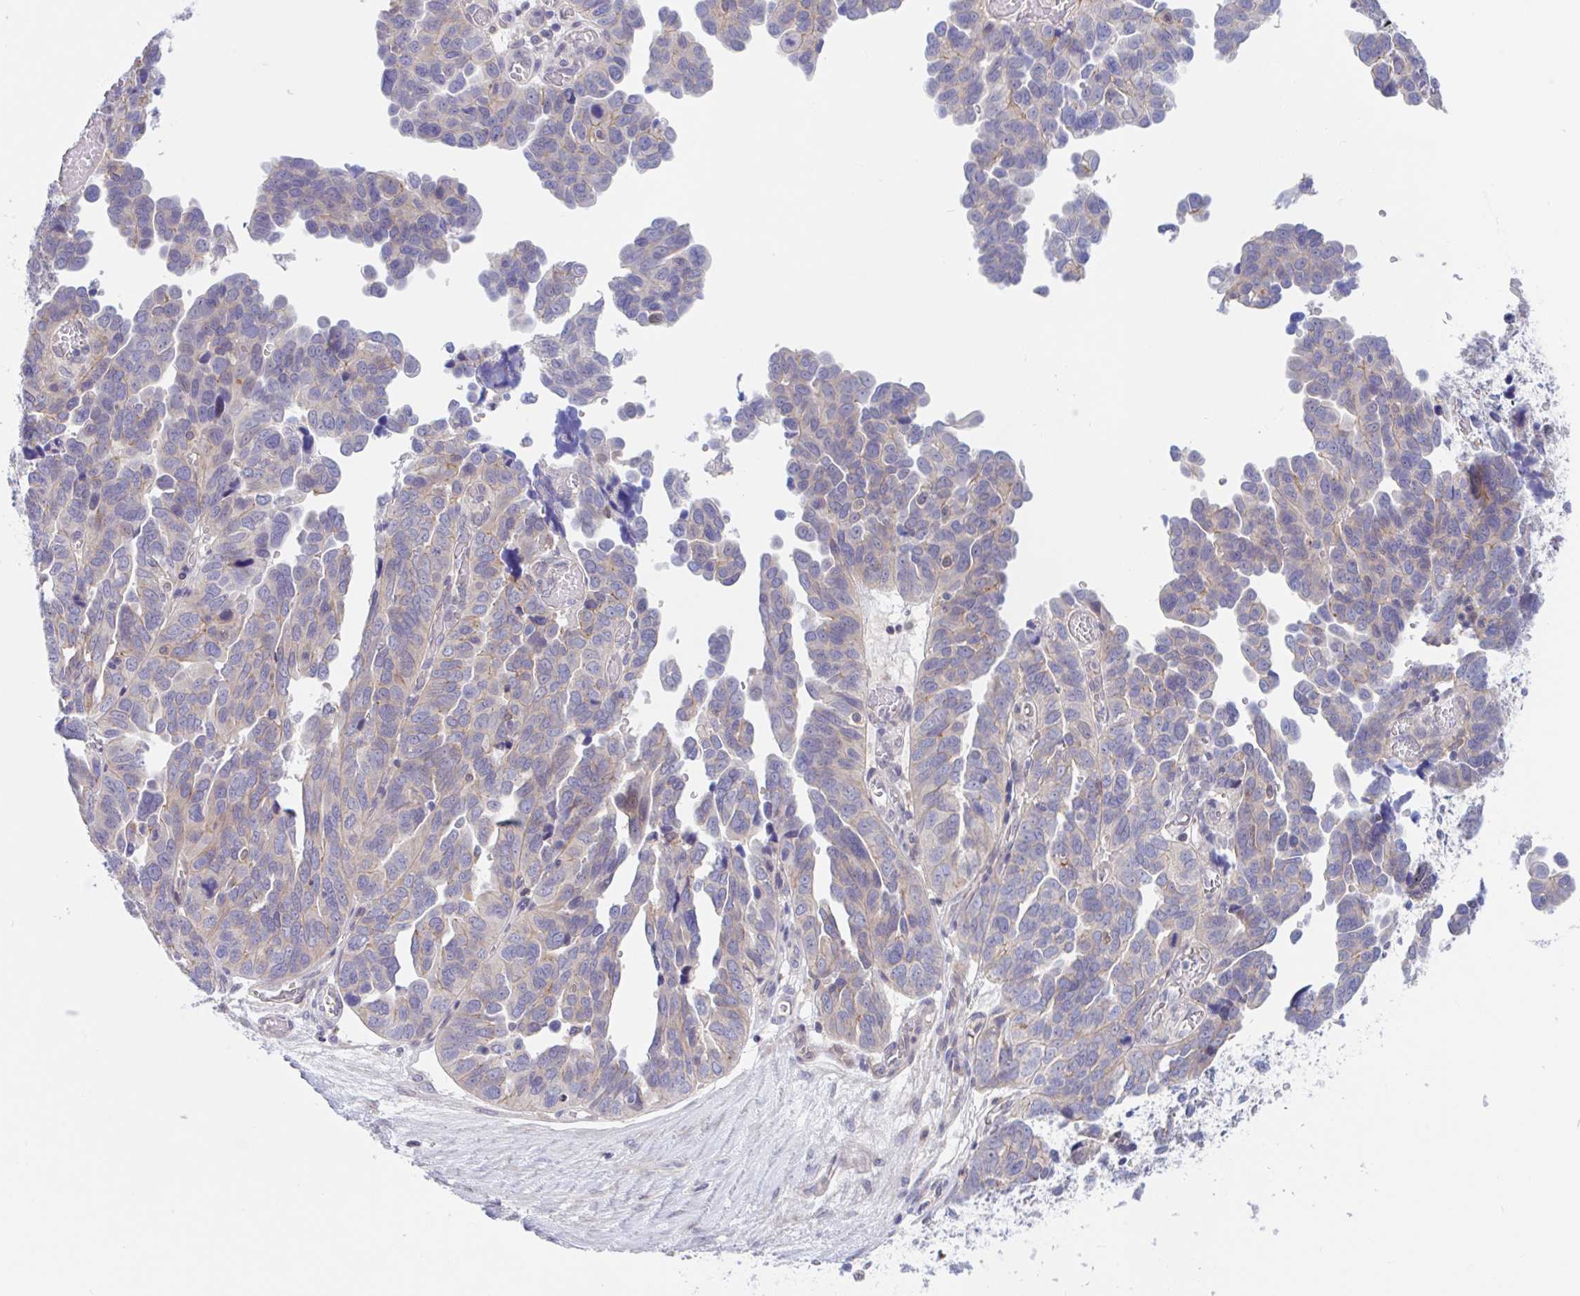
{"staining": {"intensity": "weak", "quantity": "<25%", "location": "cytoplasmic/membranous"}, "tissue": "ovarian cancer", "cell_type": "Tumor cells", "image_type": "cancer", "snomed": [{"axis": "morphology", "description": "Cystadenocarcinoma, serous, NOS"}, {"axis": "topography", "description": "Ovary"}], "caption": "A micrograph of human ovarian cancer is negative for staining in tumor cells.", "gene": "TMEM86A", "patient": {"sex": "female", "age": 64}}